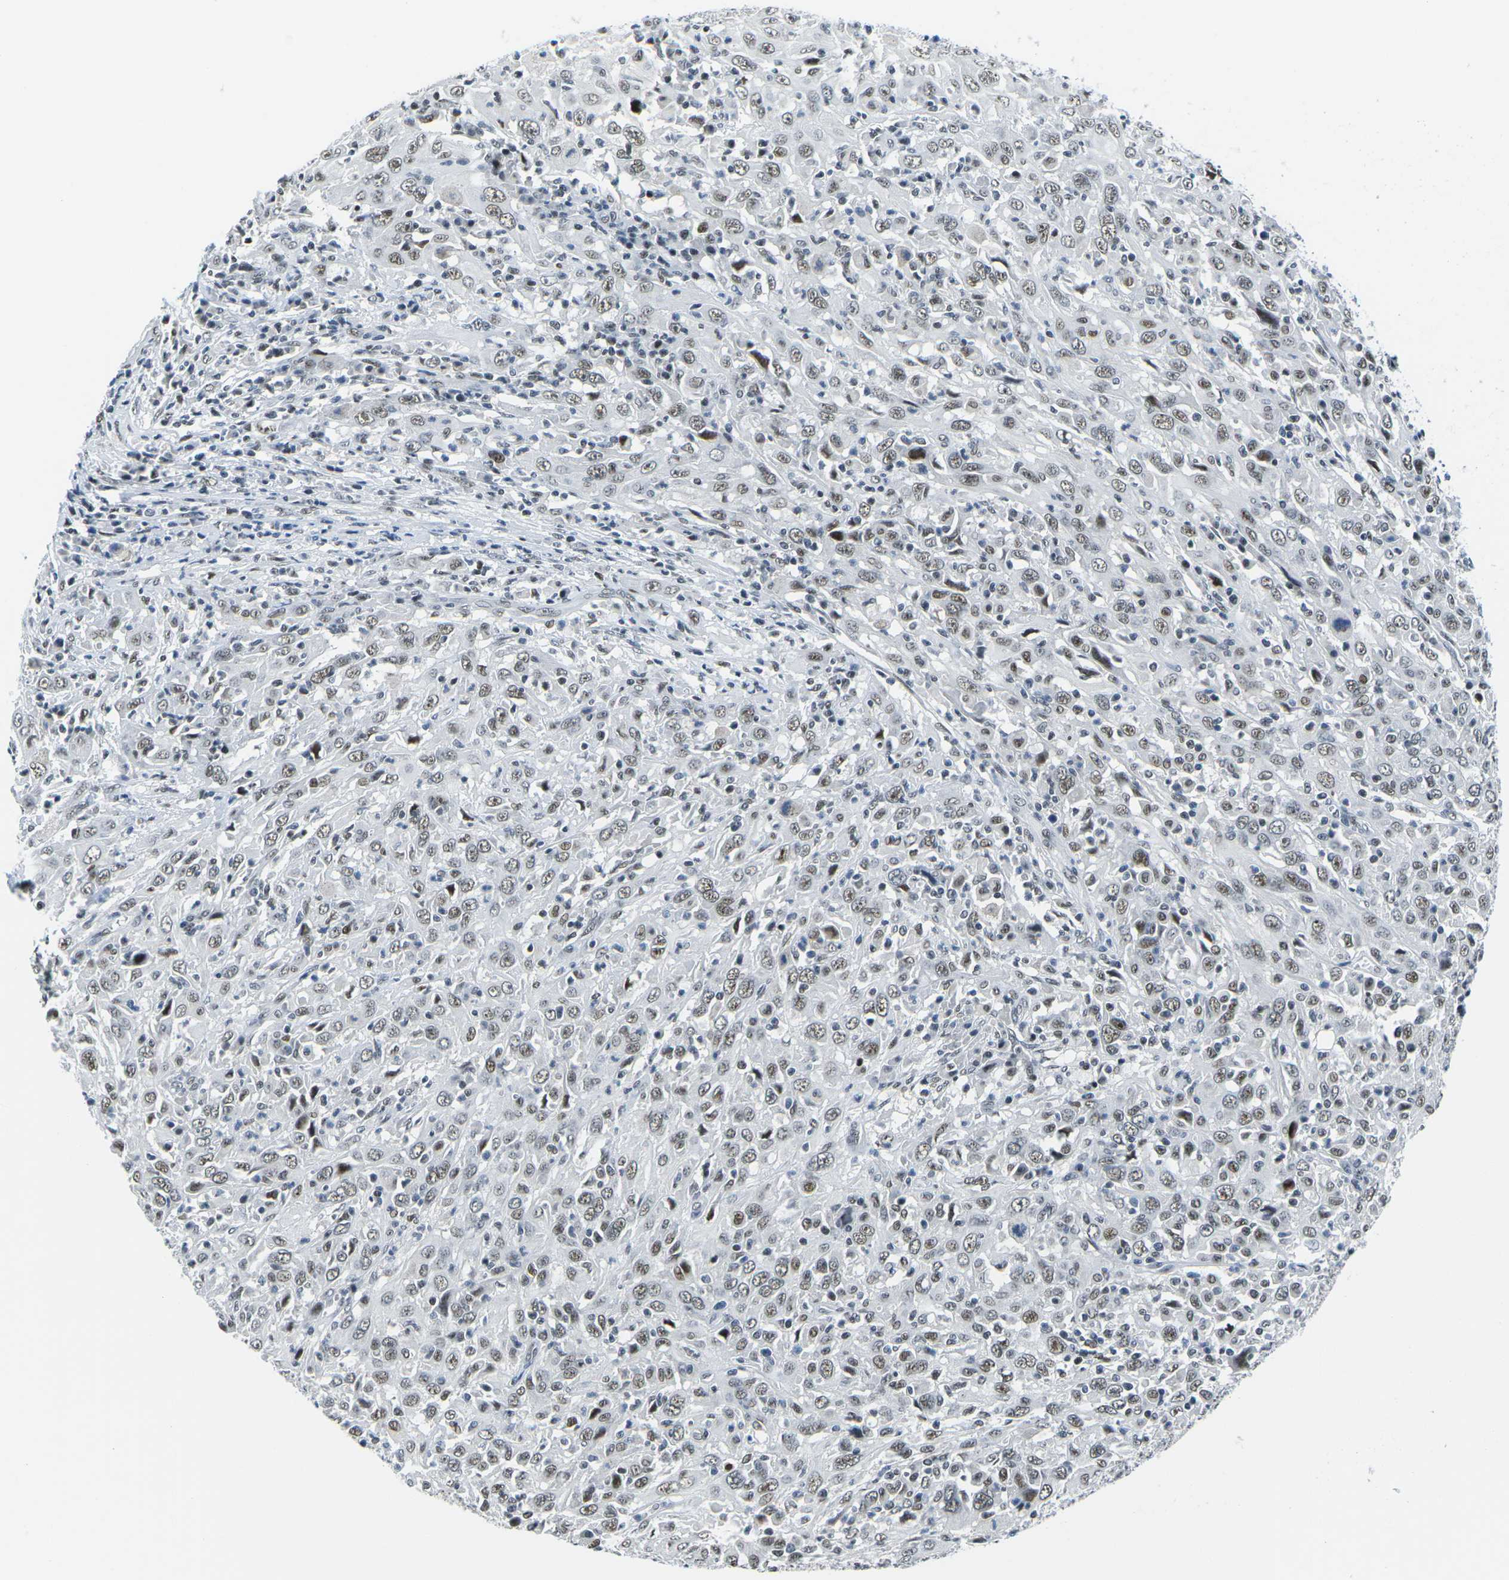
{"staining": {"intensity": "weak", "quantity": ">75%", "location": "nuclear"}, "tissue": "cervical cancer", "cell_type": "Tumor cells", "image_type": "cancer", "snomed": [{"axis": "morphology", "description": "Squamous cell carcinoma, NOS"}, {"axis": "topography", "description": "Cervix"}], "caption": "Immunohistochemistry (IHC) of human cervical cancer exhibits low levels of weak nuclear staining in approximately >75% of tumor cells. The staining was performed using DAB, with brown indicating positive protein expression. Nuclei are stained blue with hematoxylin.", "gene": "PRPF8", "patient": {"sex": "female", "age": 46}}